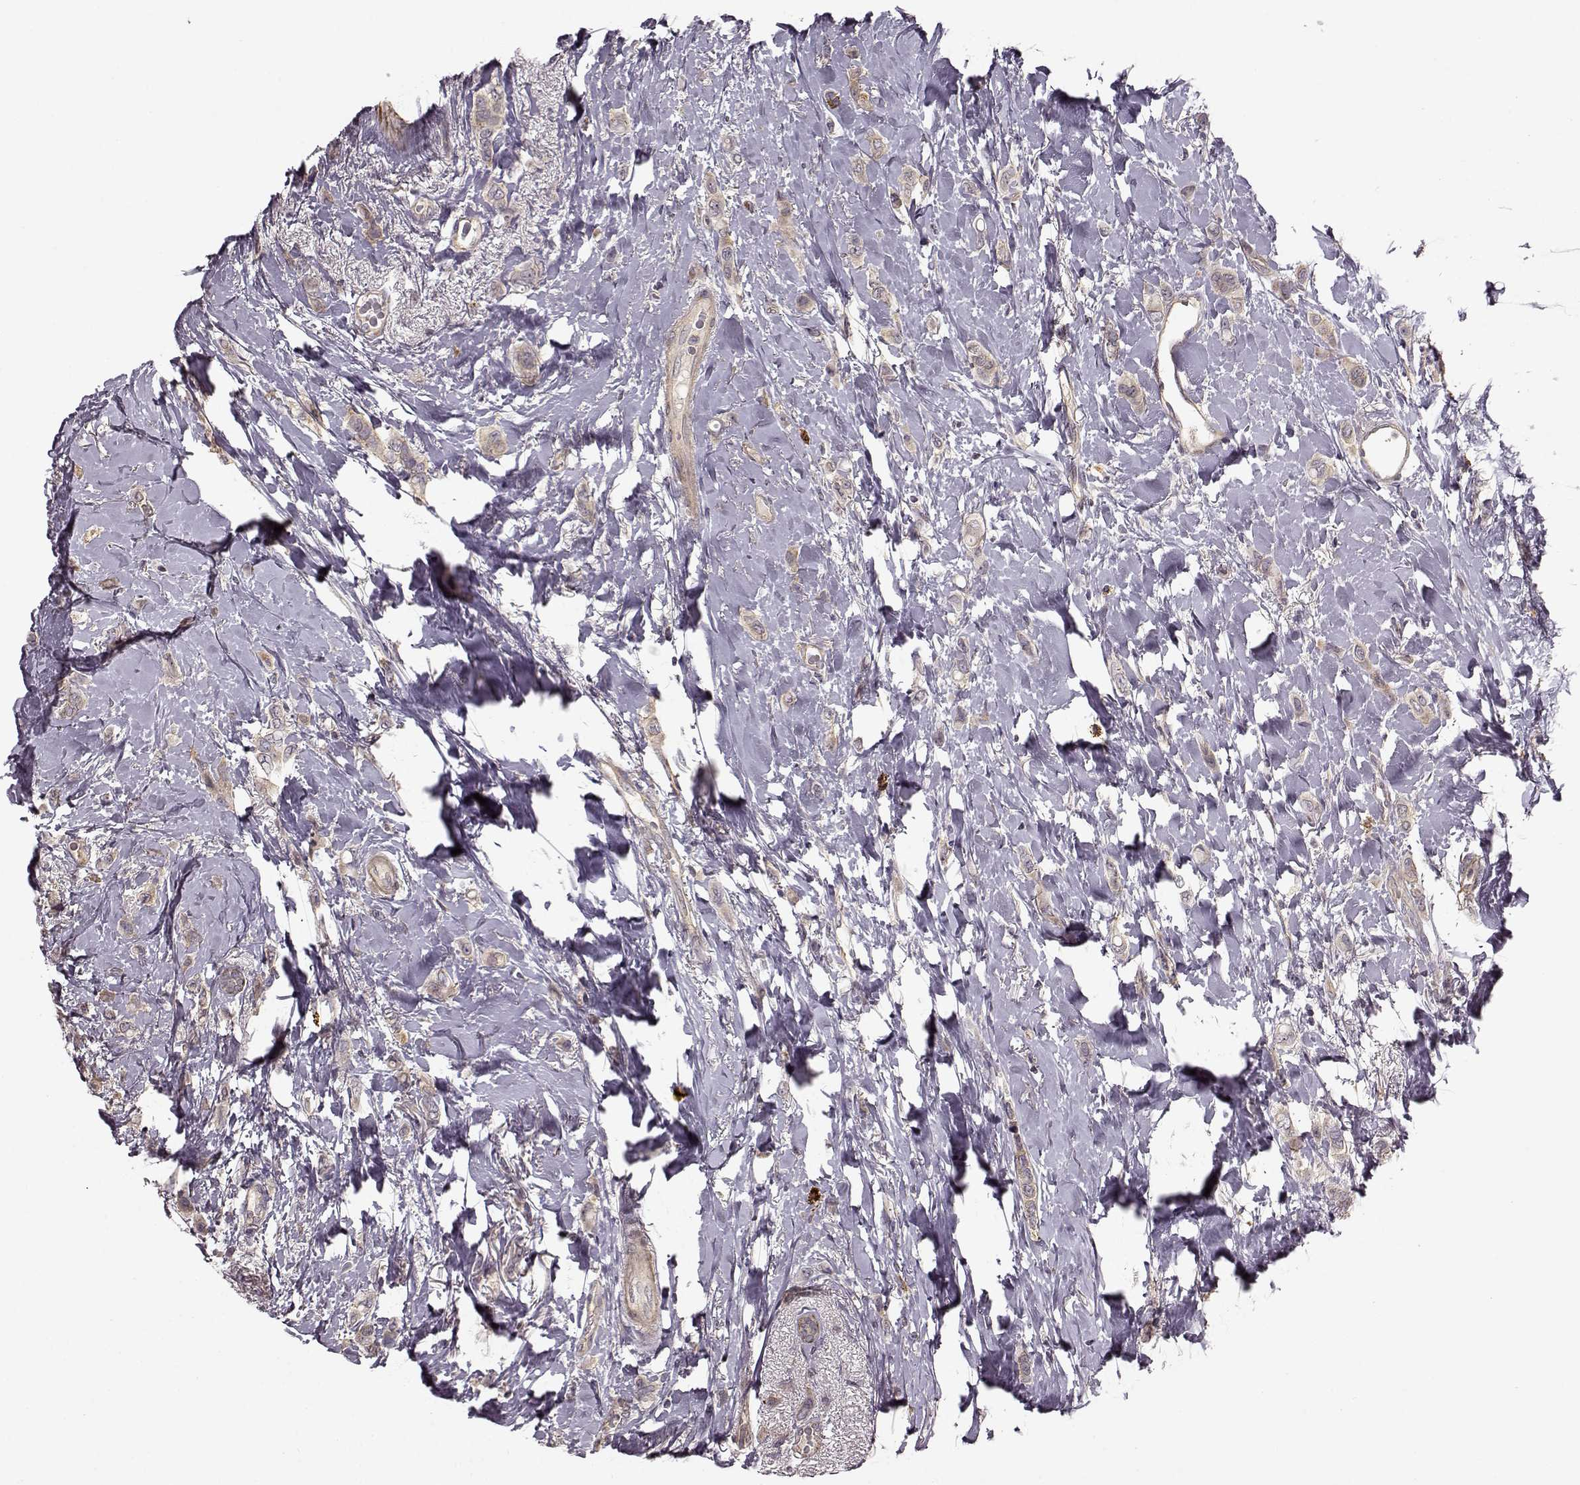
{"staining": {"intensity": "weak", "quantity": "<25%", "location": "cytoplasmic/membranous"}, "tissue": "breast cancer", "cell_type": "Tumor cells", "image_type": "cancer", "snomed": [{"axis": "morphology", "description": "Lobular carcinoma"}, {"axis": "topography", "description": "Breast"}], "caption": "An immunohistochemistry (IHC) photomicrograph of lobular carcinoma (breast) is shown. There is no staining in tumor cells of lobular carcinoma (breast).", "gene": "SLAIN2", "patient": {"sex": "female", "age": 66}}